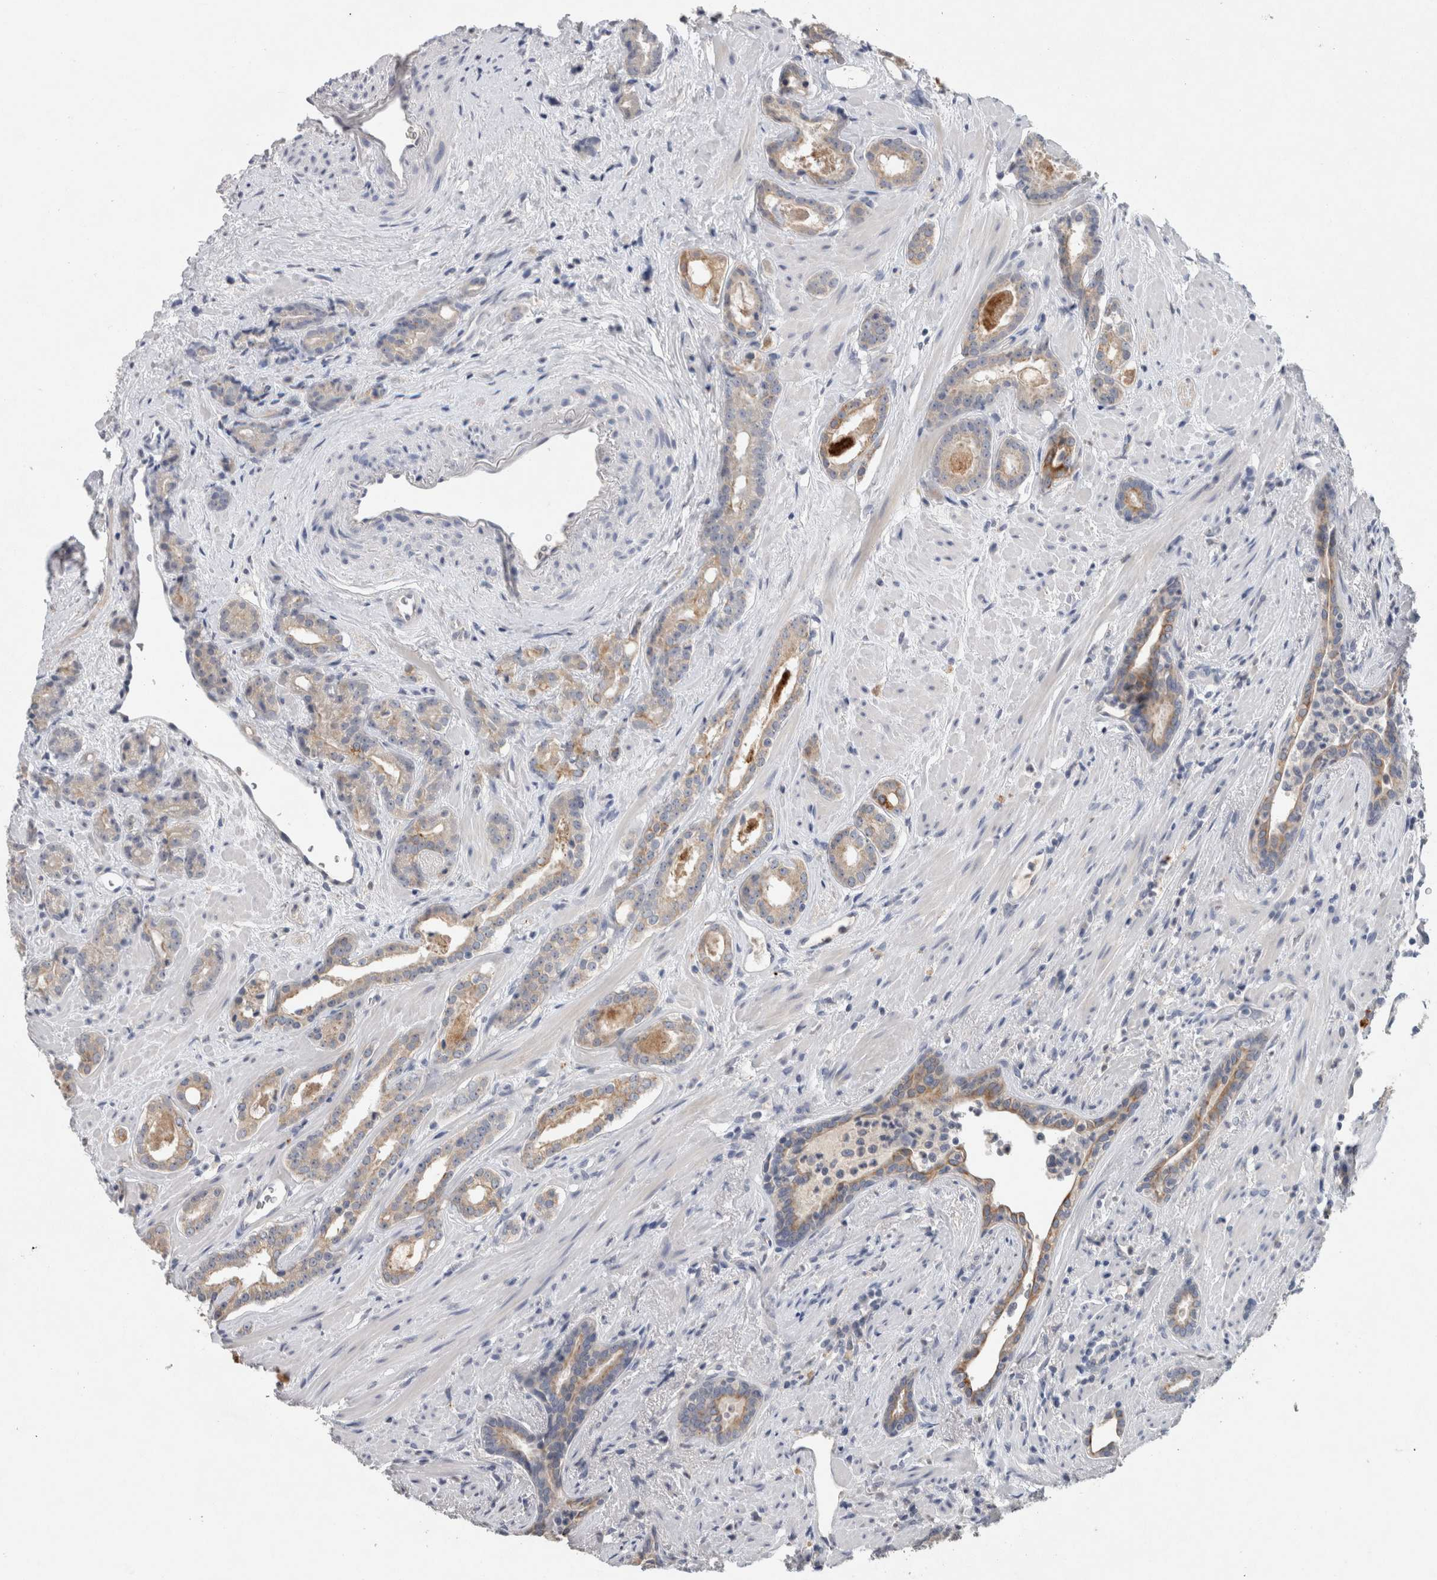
{"staining": {"intensity": "weak", "quantity": "25%-75%", "location": "cytoplasmic/membranous"}, "tissue": "prostate cancer", "cell_type": "Tumor cells", "image_type": "cancer", "snomed": [{"axis": "morphology", "description": "Adenocarcinoma, High grade"}, {"axis": "topography", "description": "Prostate"}], "caption": "Protein staining demonstrates weak cytoplasmic/membranous staining in about 25%-75% of tumor cells in prostate high-grade adenocarcinoma. The staining was performed using DAB, with brown indicating positive protein expression. Nuclei are stained blue with hematoxylin.", "gene": "HEXD", "patient": {"sex": "male", "age": 71}}